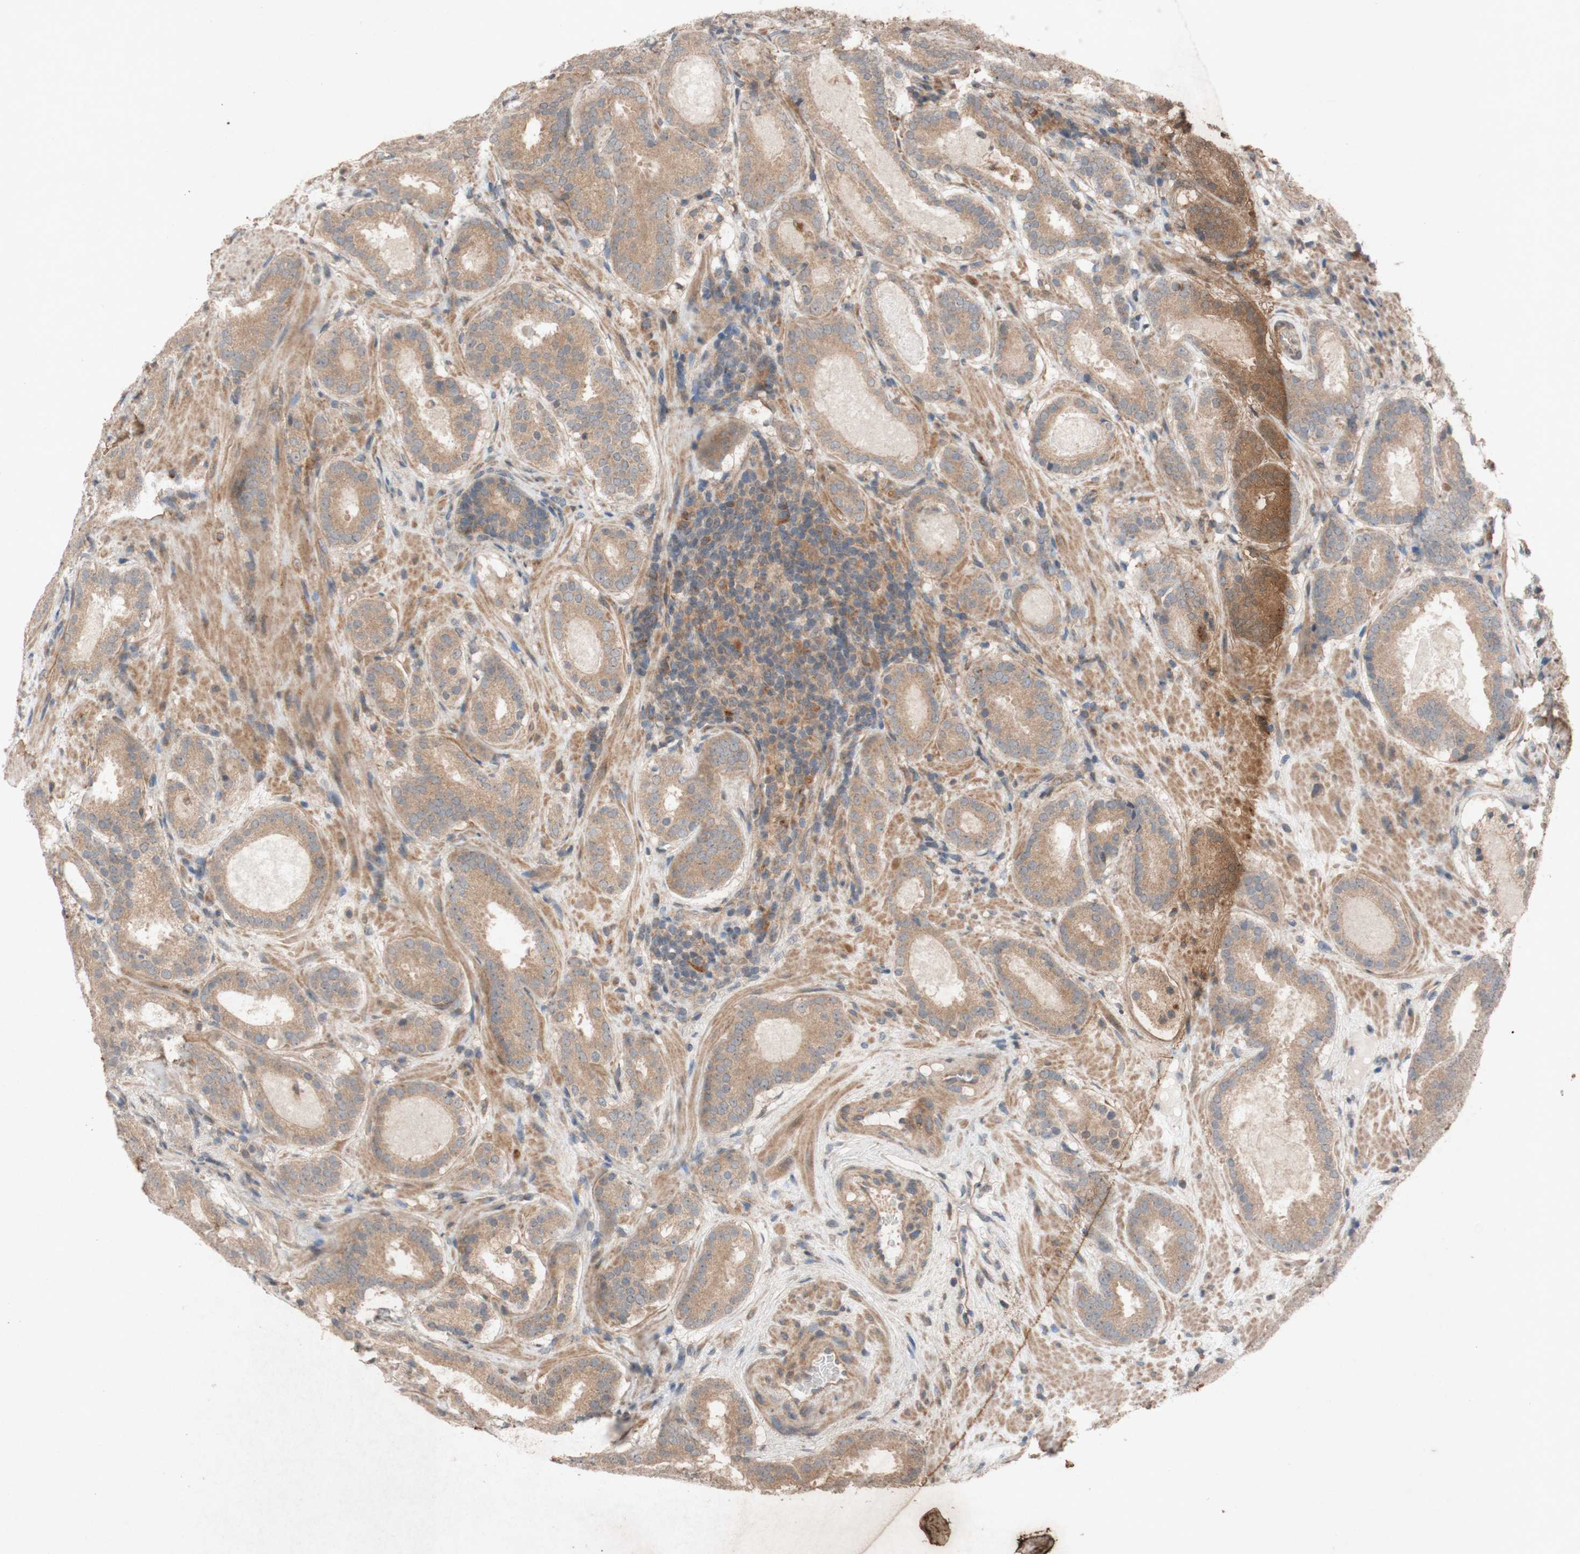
{"staining": {"intensity": "moderate", "quantity": ">75%", "location": "cytoplasmic/membranous"}, "tissue": "prostate cancer", "cell_type": "Tumor cells", "image_type": "cancer", "snomed": [{"axis": "morphology", "description": "Adenocarcinoma, Low grade"}, {"axis": "topography", "description": "Prostate"}], "caption": "Immunohistochemical staining of prostate cancer reveals medium levels of moderate cytoplasmic/membranous positivity in about >75% of tumor cells.", "gene": "ATP6V1F", "patient": {"sex": "male", "age": 69}}